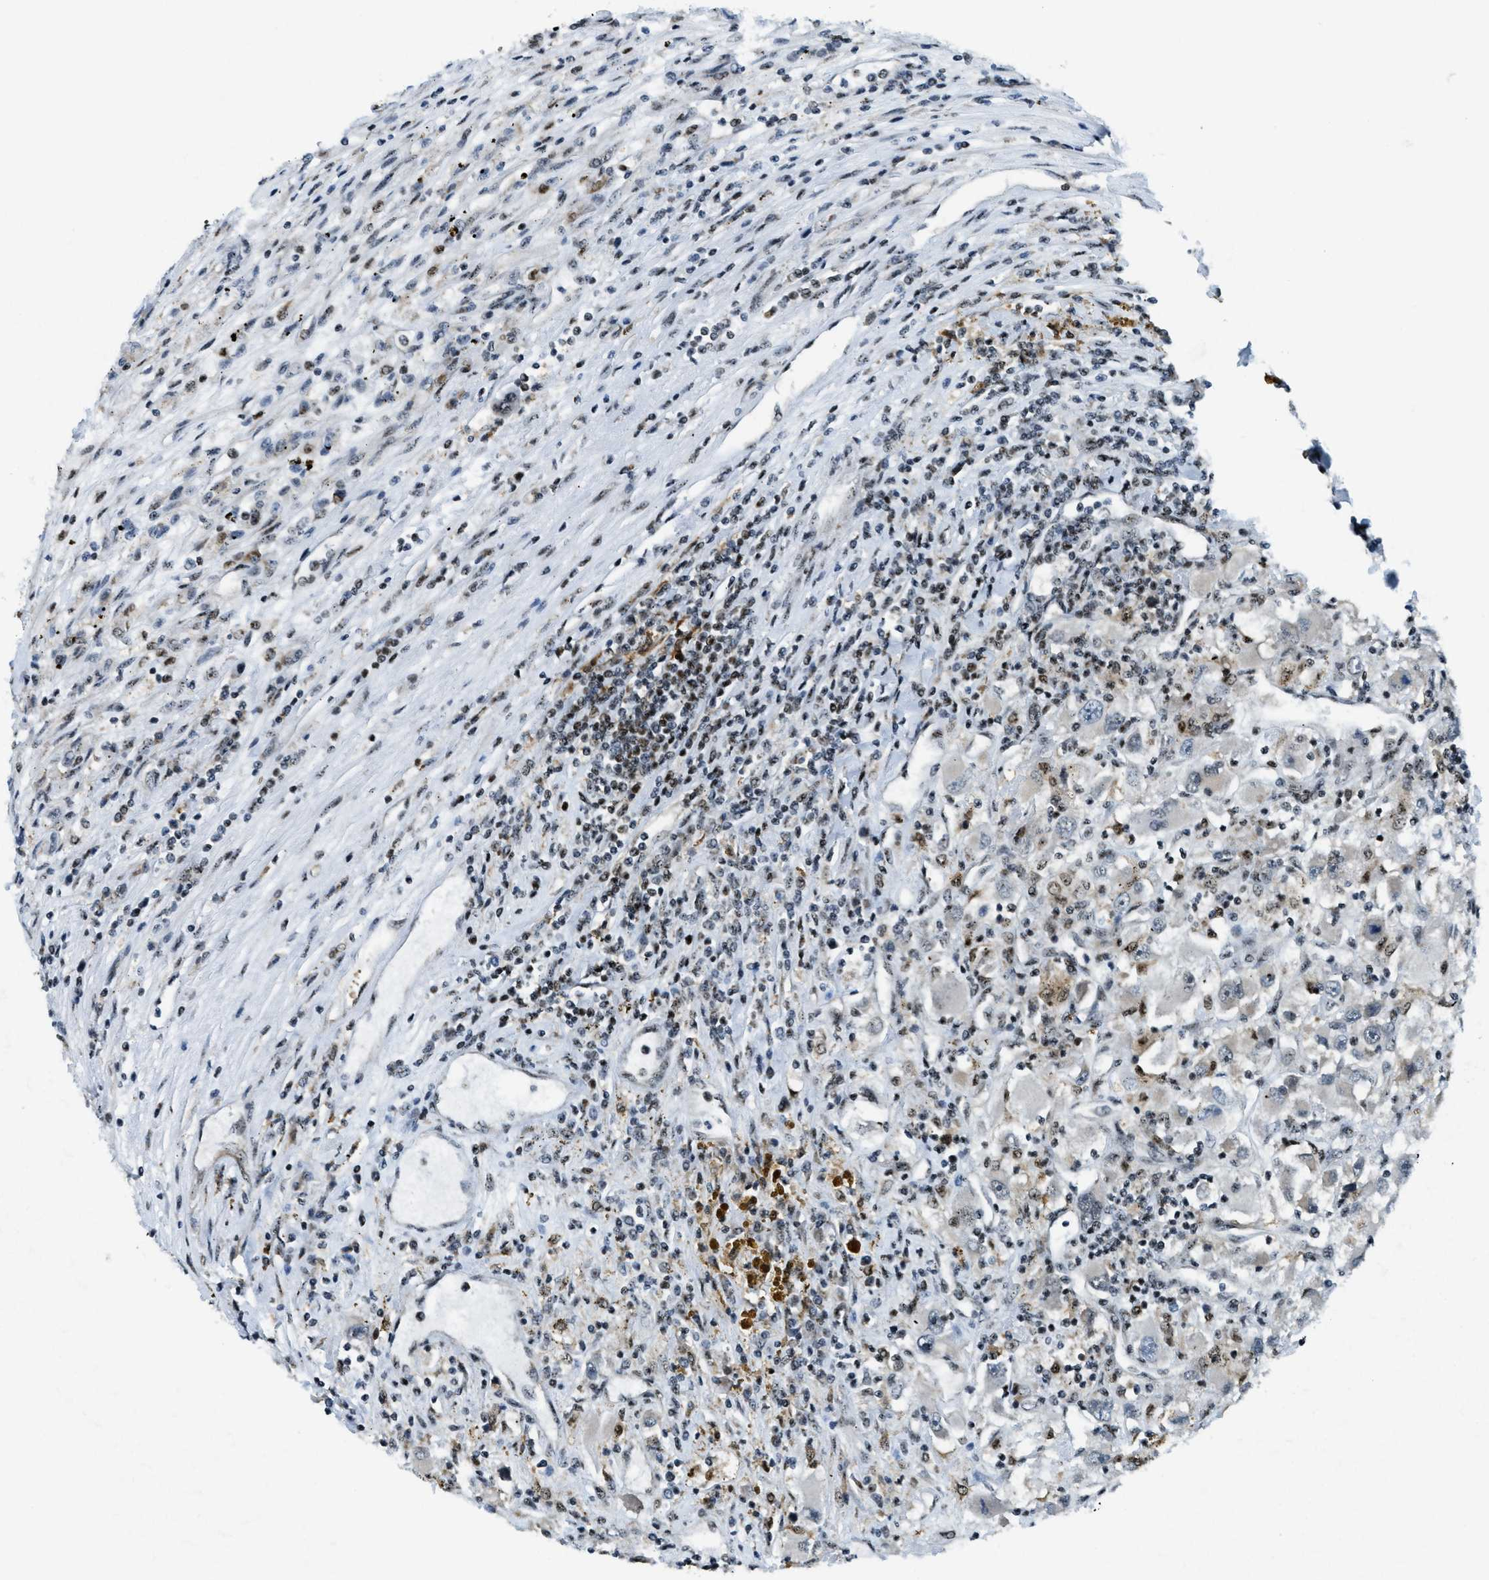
{"staining": {"intensity": "negative", "quantity": "none", "location": "none"}, "tissue": "renal cancer", "cell_type": "Tumor cells", "image_type": "cancer", "snomed": [{"axis": "morphology", "description": "Adenocarcinoma, NOS"}, {"axis": "topography", "description": "Kidney"}], "caption": "This is an immunohistochemistry photomicrograph of human renal adenocarcinoma. There is no positivity in tumor cells.", "gene": "SP100", "patient": {"sex": "female", "age": 52}}